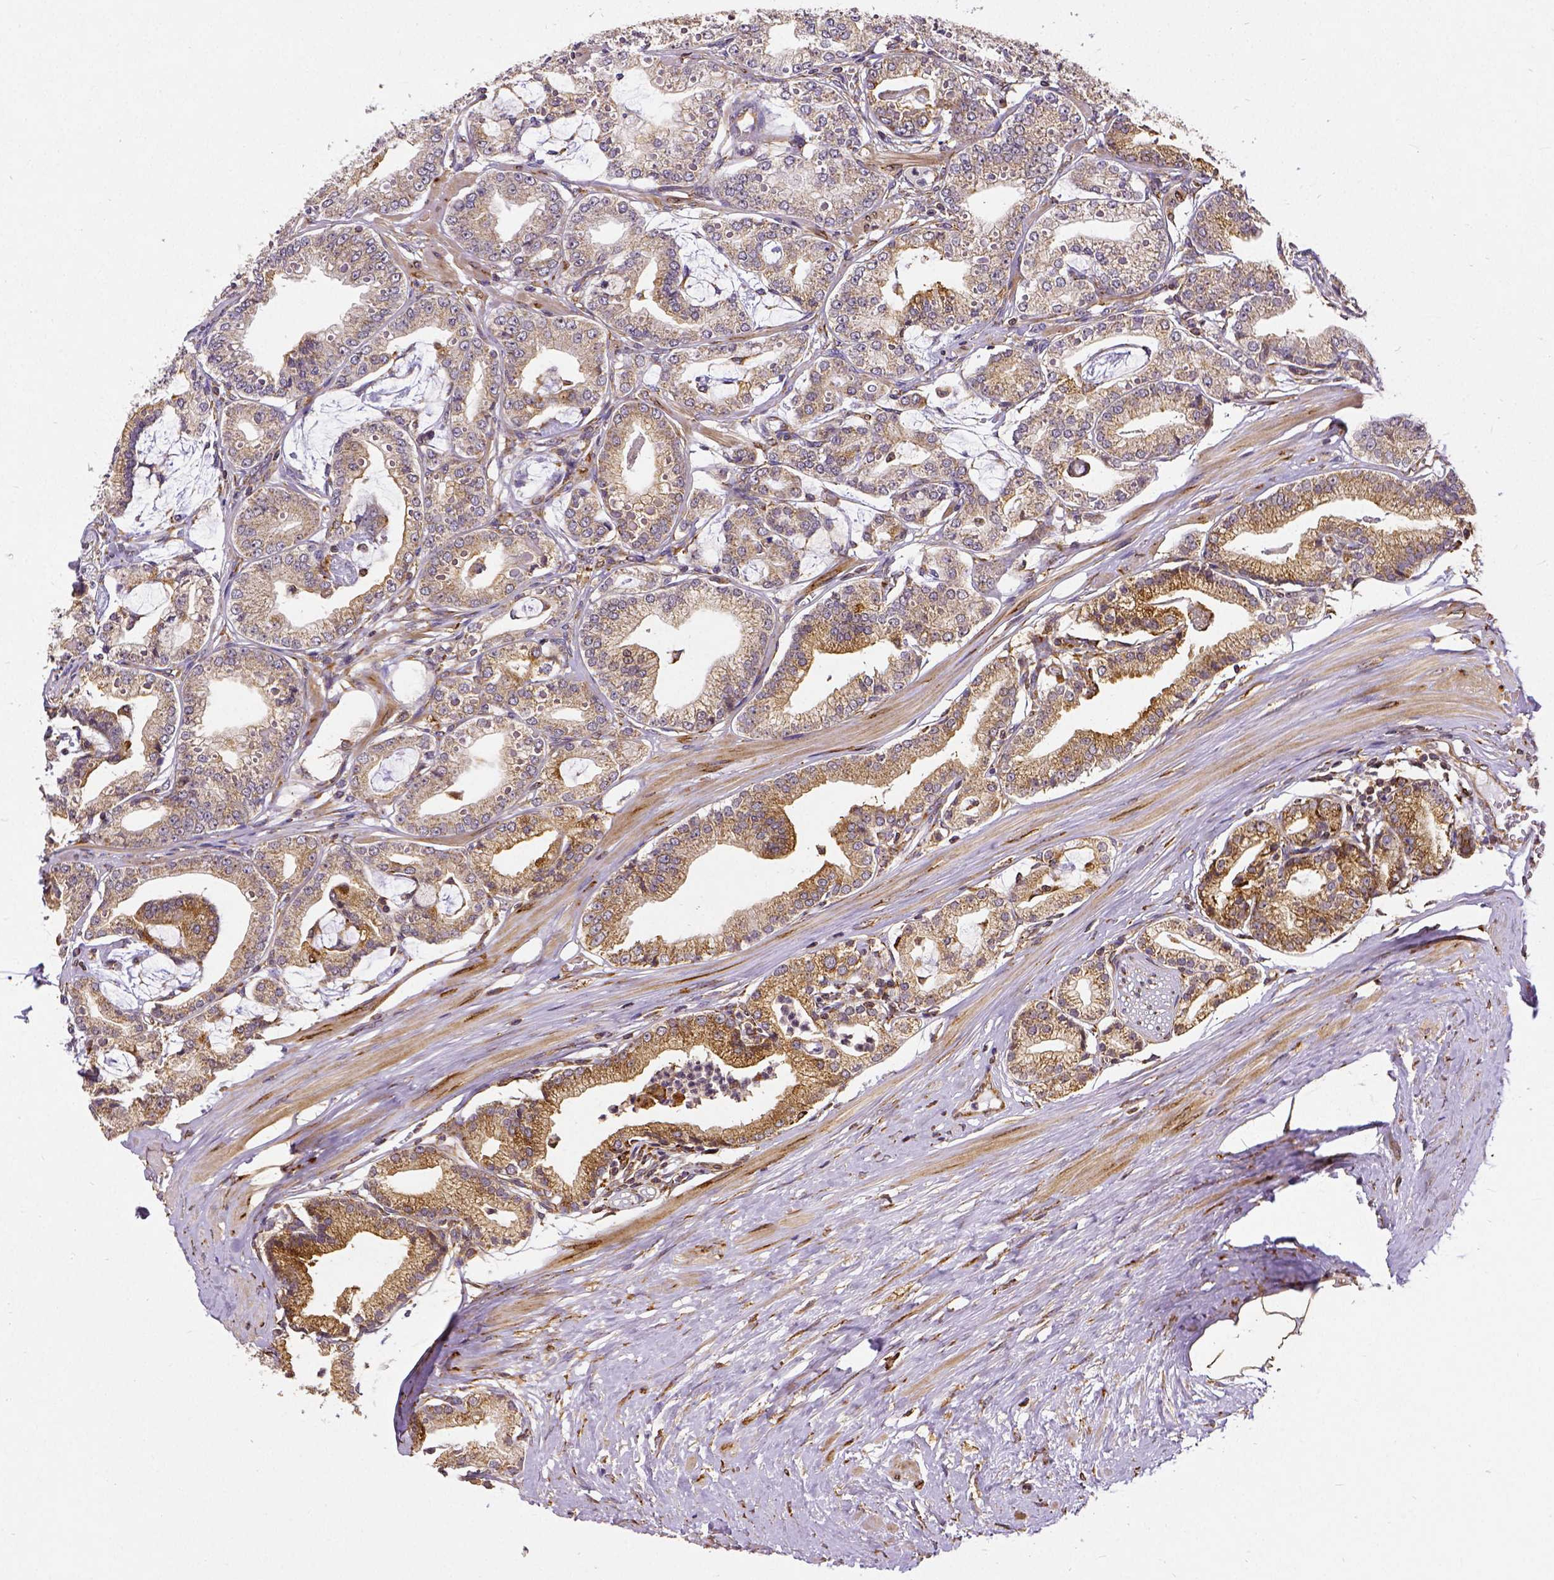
{"staining": {"intensity": "weak", "quantity": ">75%", "location": "cytoplasmic/membranous"}, "tissue": "prostate cancer", "cell_type": "Tumor cells", "image_type": "cancer", "snomed": [{"axis": "morphology", "description": "Adenocarcinoma, High grade"}, {"axis": "topography", "description": "Prostate"}], "caption": "Prostate adenocarcinoma (high-grade) tissue demonstrates weak cytoplasmic/membranous expression in about >75% of tumor cells", "gene": "MTDH", "patient": {"sex": "male", "age": 71}}